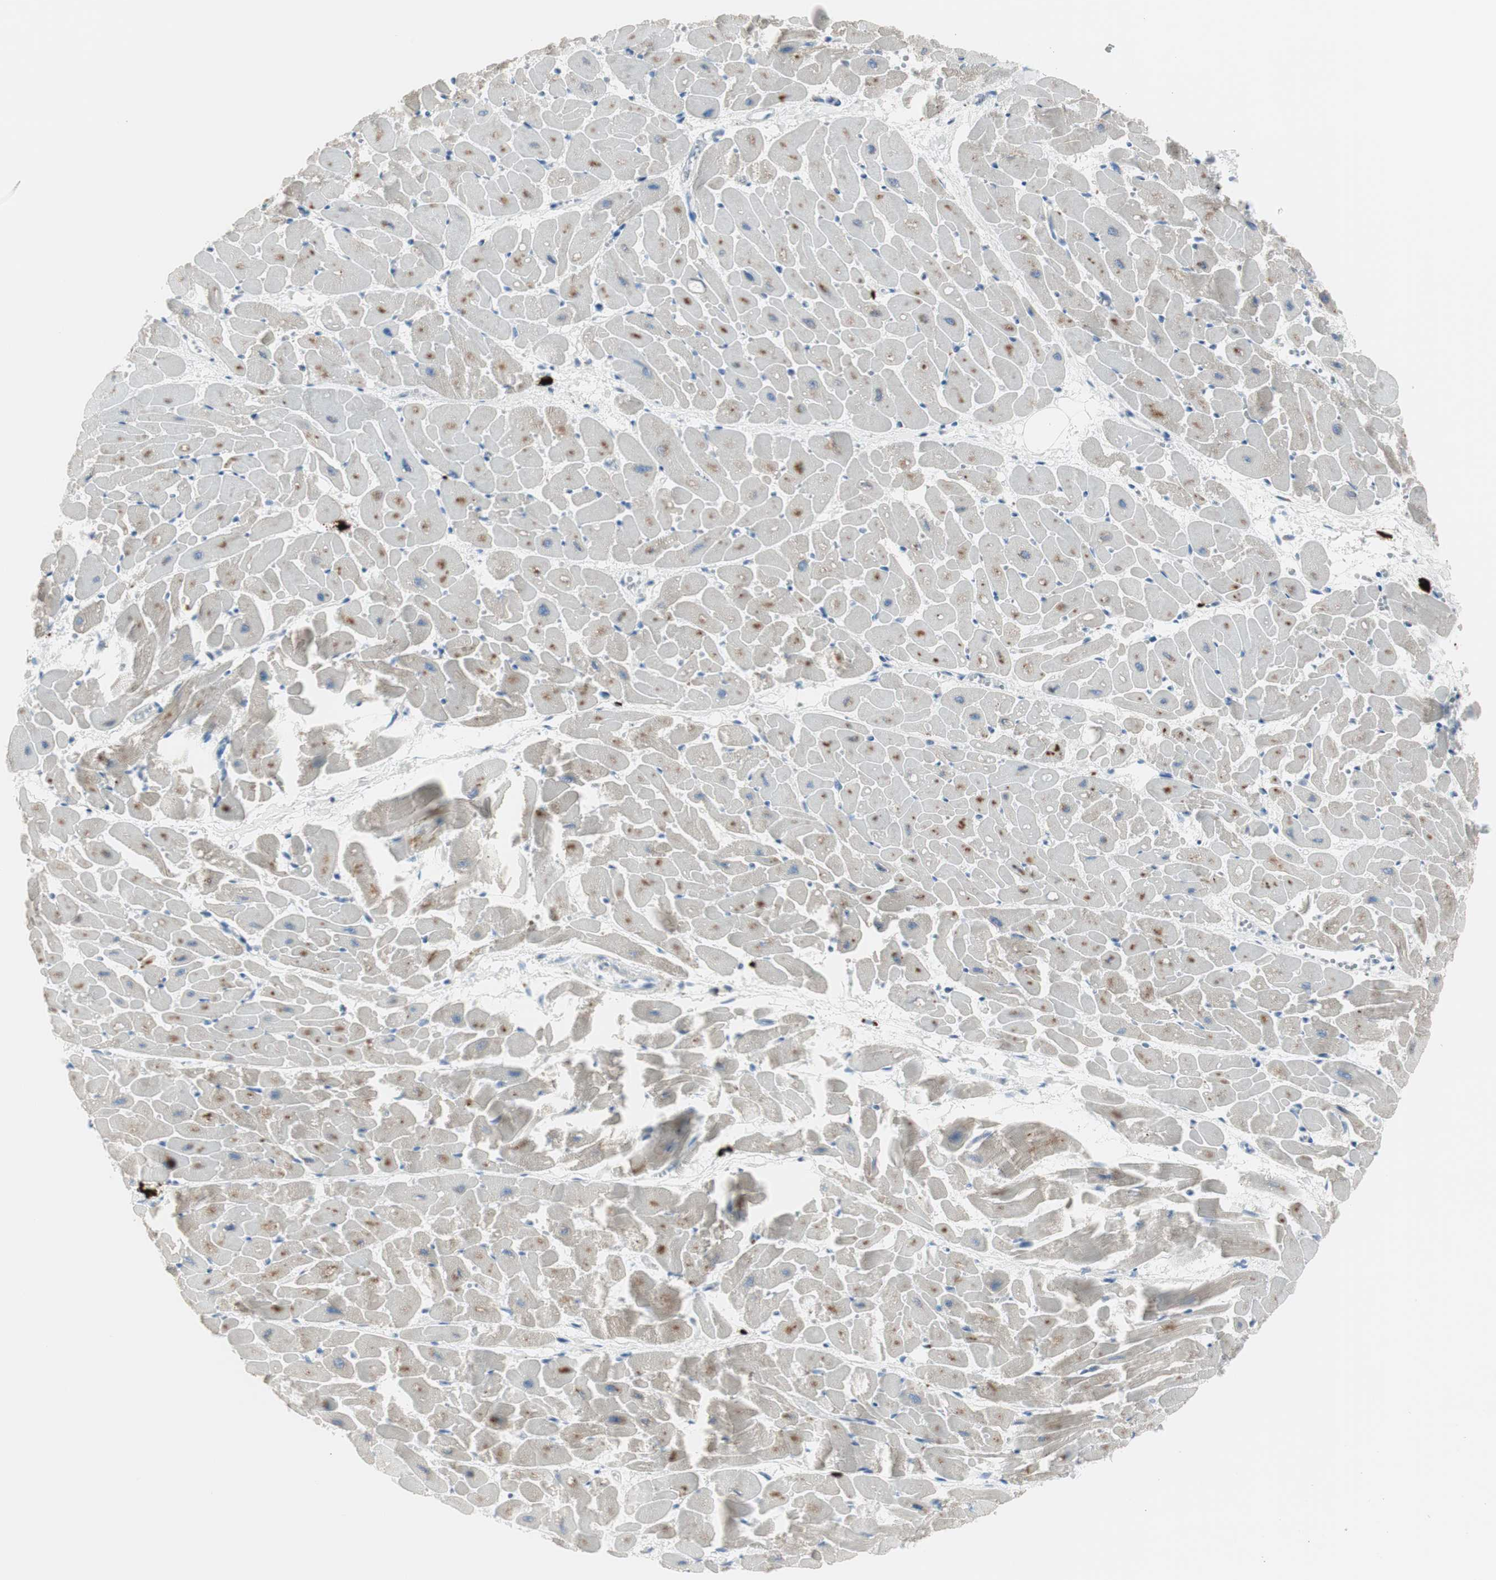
{"staining": {"intensity": "moderate", "quantity": "<25%", "location": "cytoplasmic/membranous"}, "tissue": "heart muscle", "cell_type": "Cardiomyocytes", "image_type": "normal", "snomed": [{"axis": "morphology", "description": "Normal tissue, NOS"}, {"axis": "topography", "description": "Heart"}], "caption": "Immunohistochemical staining of normal human heart muscle shows moderate cytoplasmic/membranous protein positivity in about <25% of cardiomyocytes.", "gene": "DLG4", "patient": {"sex": "female", "age": 19}}